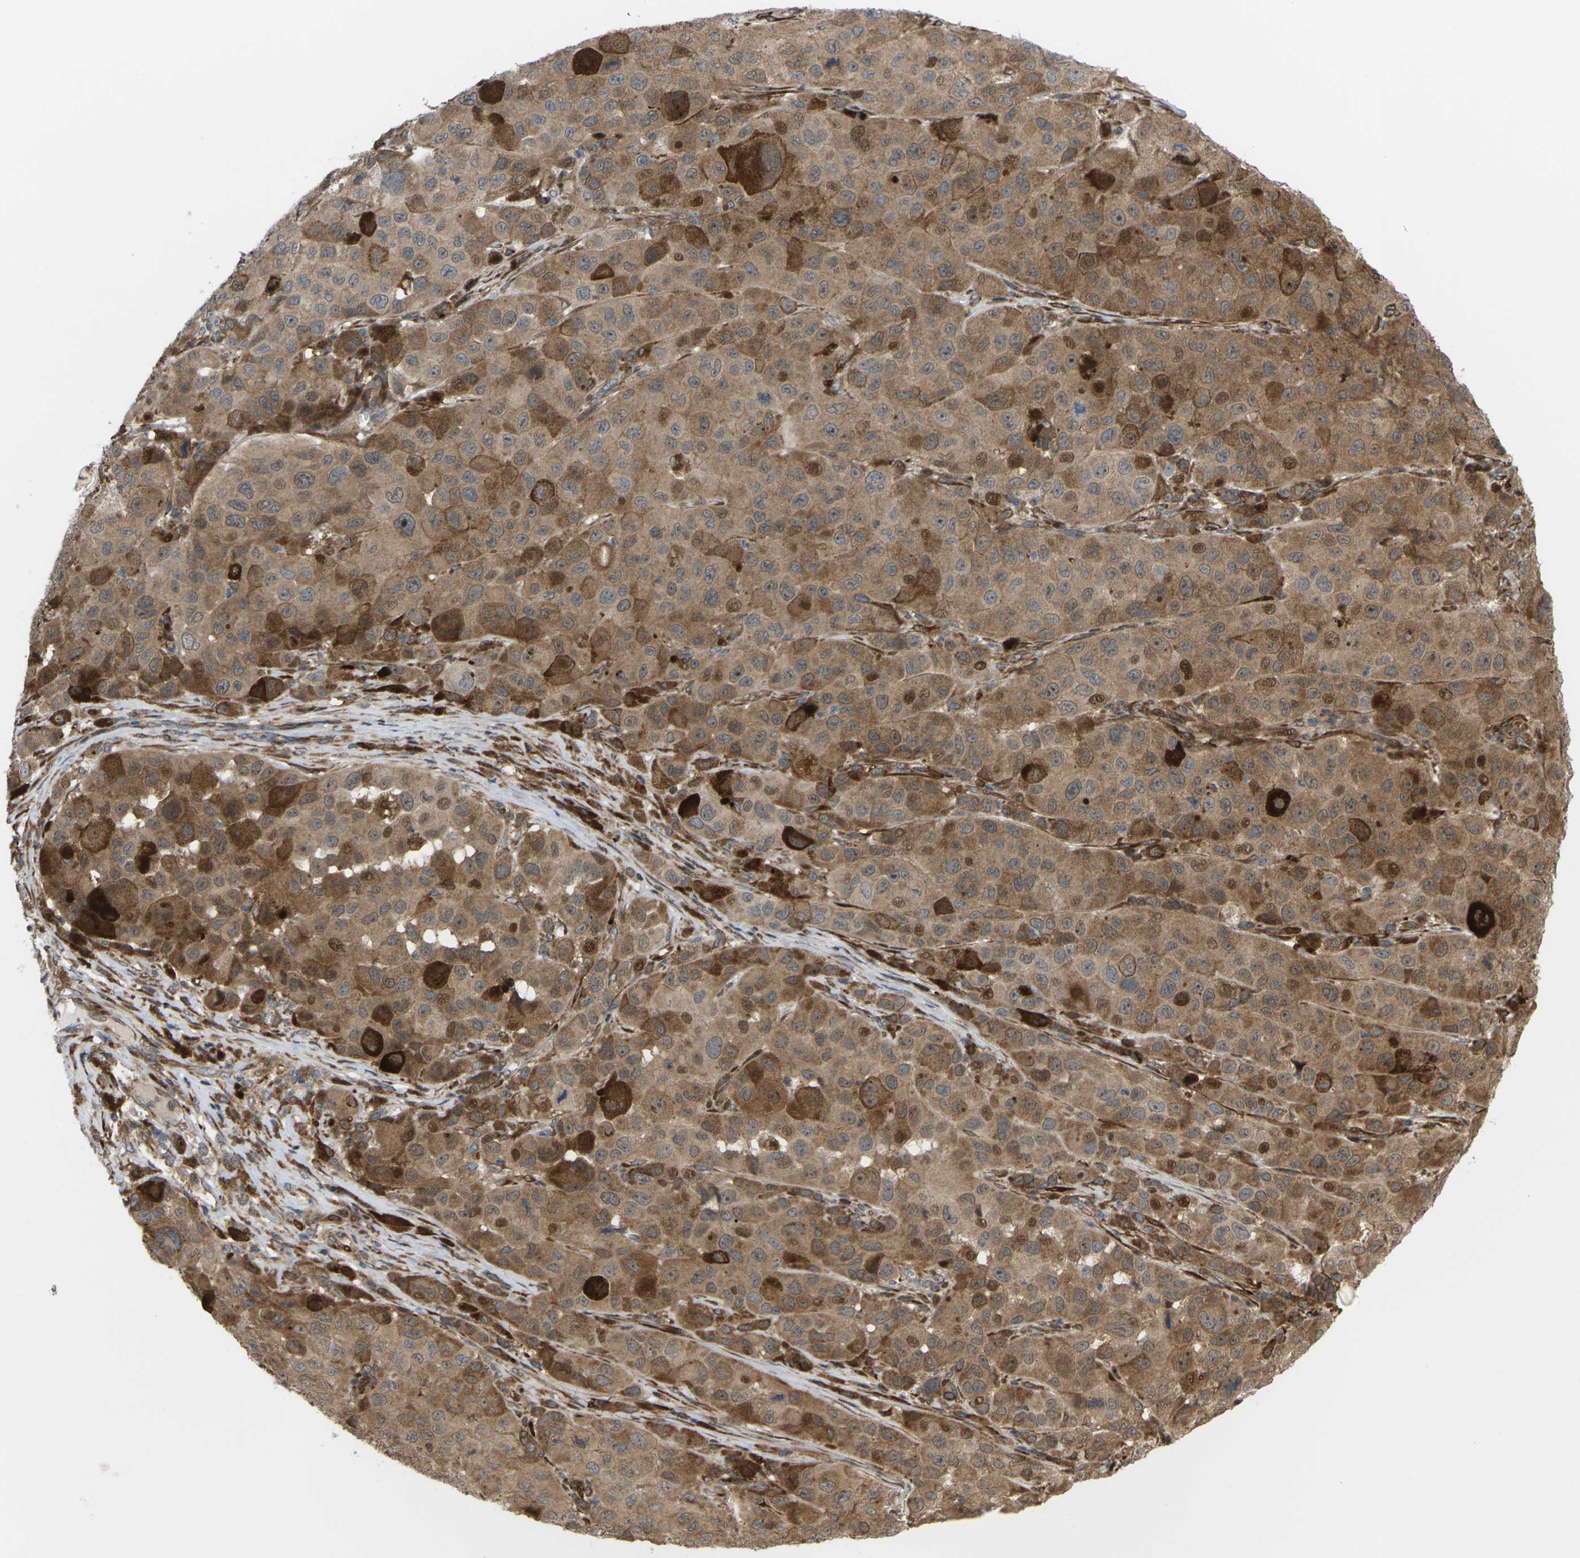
{"staining": {"intensity": "moderate", "quantity": ">75%", "location": "cytoplasmic/membranous"}, "tissue": "melanoma", "cell_type": "Tumor cells", "image_type": "cancer", "snomed": [{"axis": "morphology", "description": "Malignant melanoma, NOS"}, {"axis": "topography", "description": "Skin"}], "caption": "Human melanoma stained with a protein marker exhibits moderate staining in tumor cells.", "gene": "ROBO1", "patient": {"sex": "male", "age": 96}}